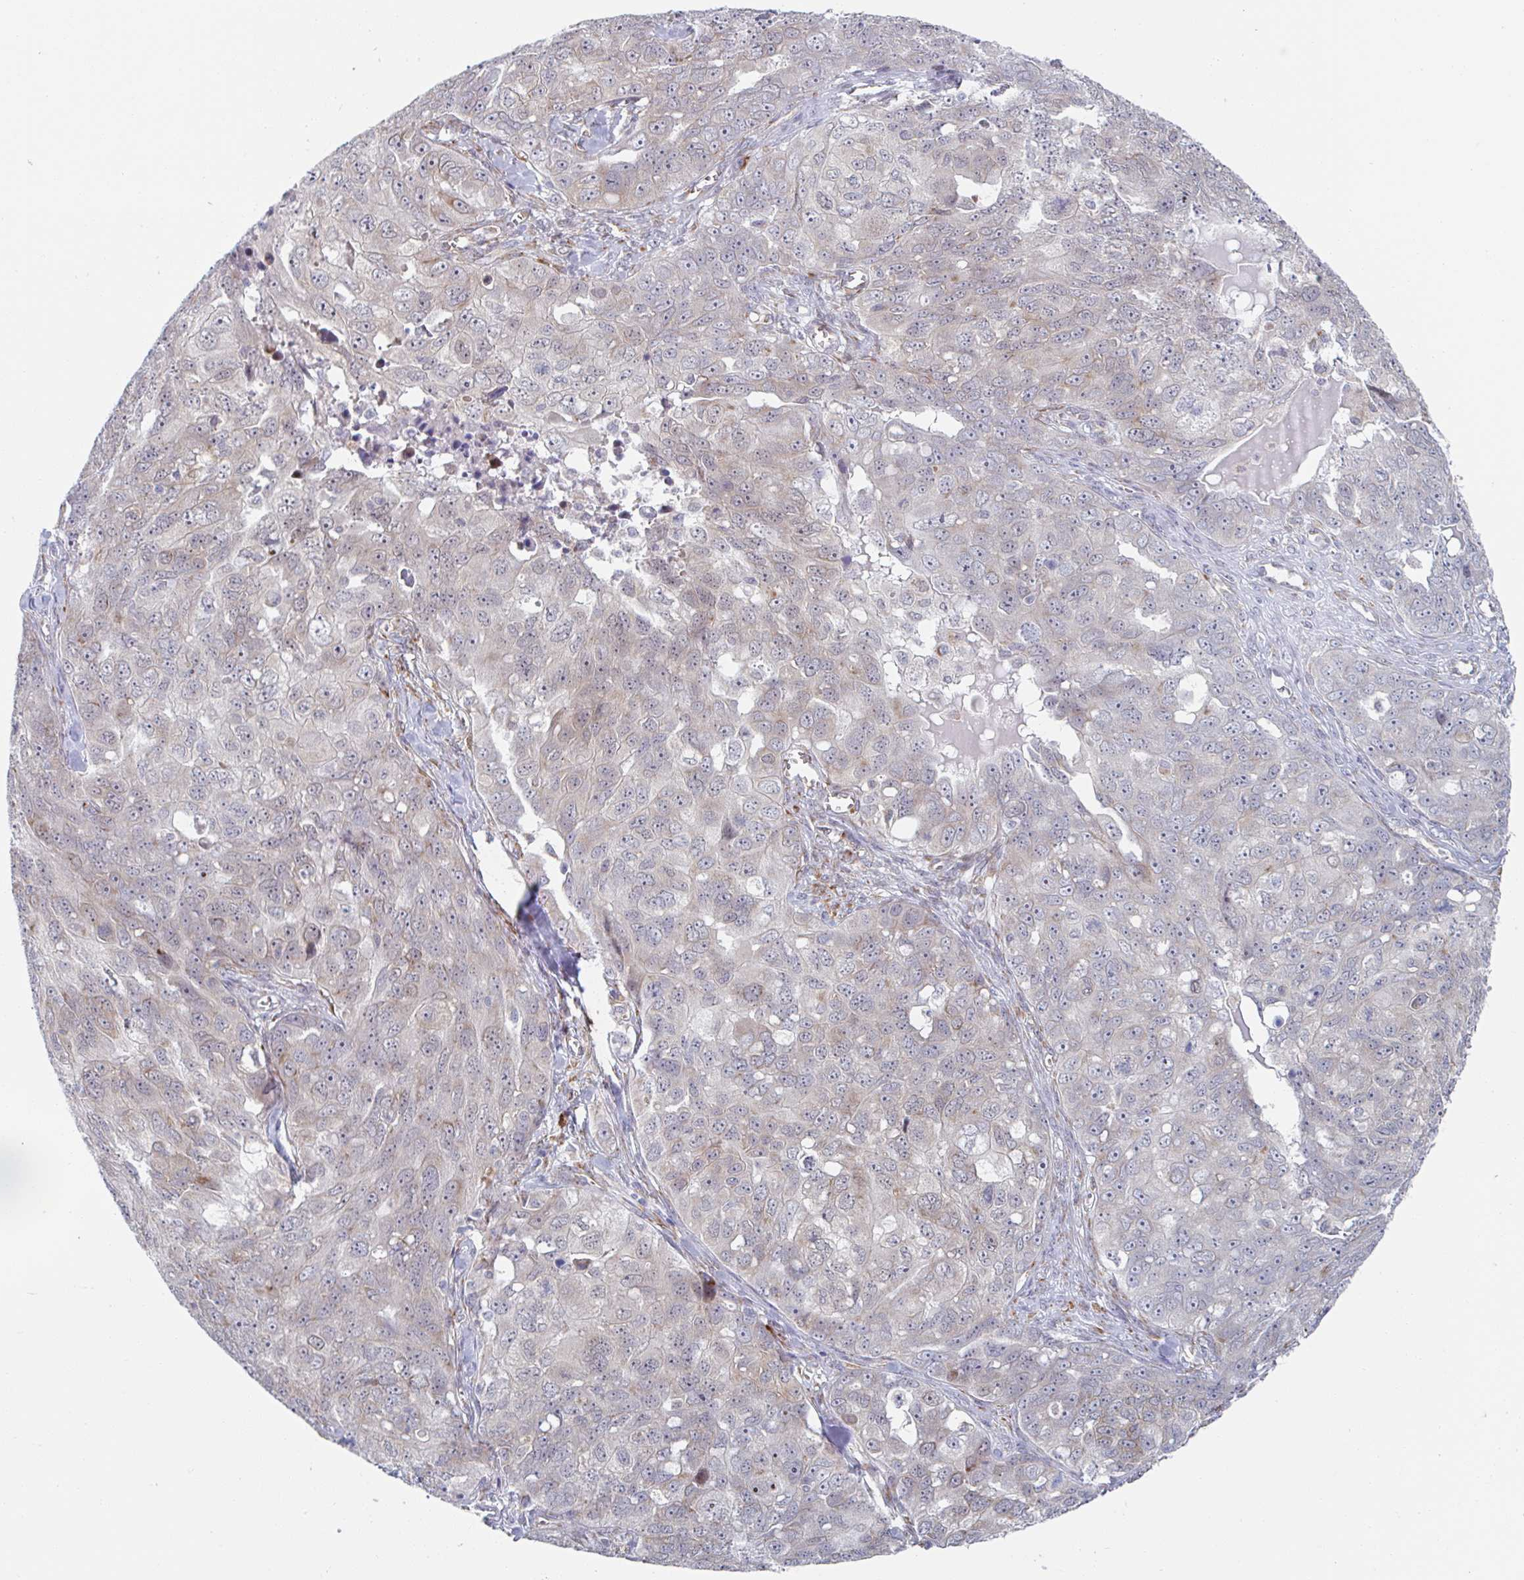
{"staining": {"intensity": "weak", "quantity": "<25%", "location": "cytoplasmic/membranous"}, "tissue": "ovarian cancer", "cell_type": "Tumor cells", "image_type": "cancer", "snomed": [{"axis": "morphology", "description": "Carcinoma, endometroid"}, {"axis": "topography", "description": "Ovary"}], "caption": "A micrograph of ovarian endometroid carcinoma stained for a protein displays no brown staining in tumor cells.", "gene": "TRAPPC10", "patient": {"sex": "female", "age": 70}}